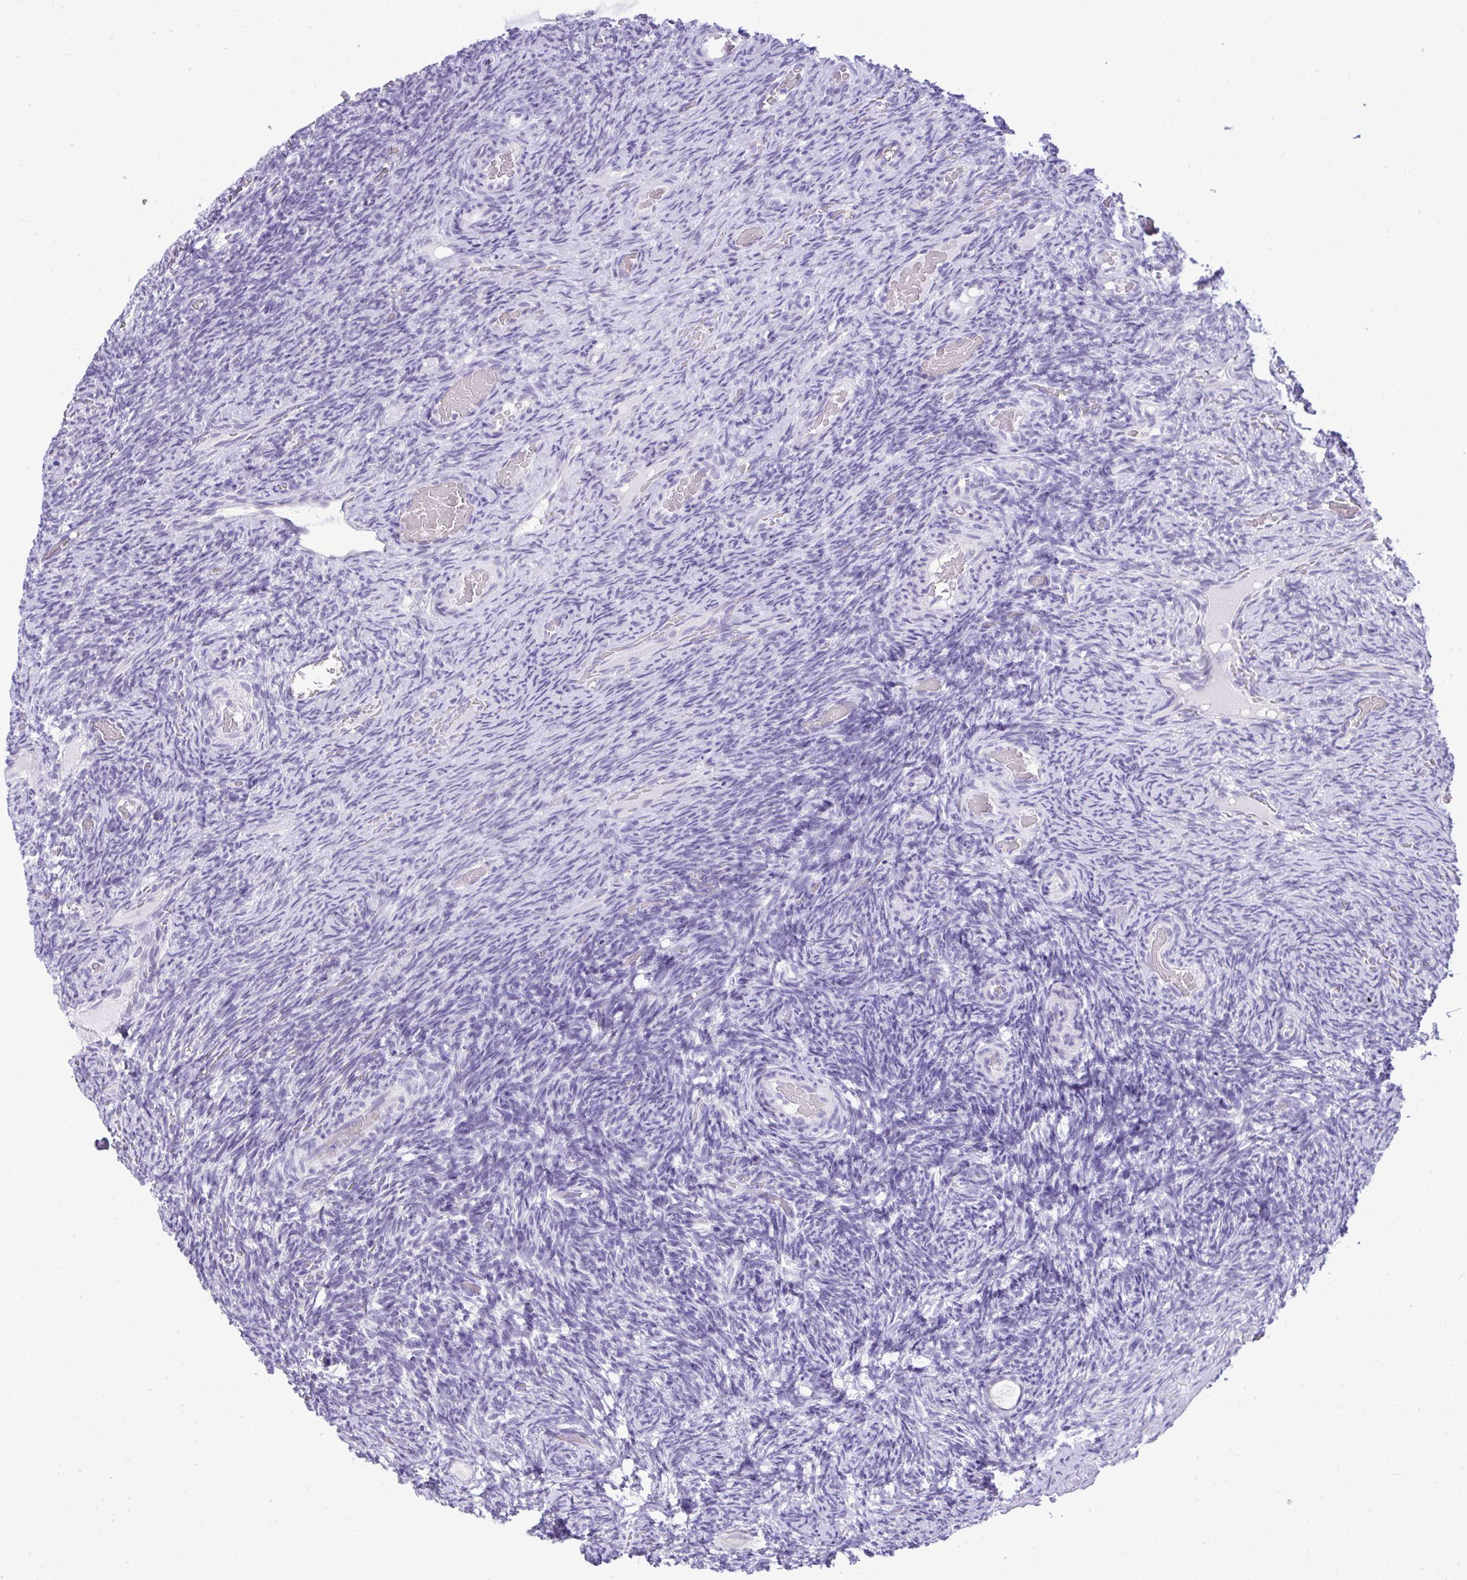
{"staining": {"intensity": "negative", "quantity": "none", "location": "none"}, "tissue": "ovary", "cell_type": "Follicle cells", "image_type": "normal", "snomed": [{"axis": "morphology", "description": "Normal tissue, NOS"}, {"axis": "topography", "description": "Ovary"}], "caption": "Immunohistochemistry (IHC) photomicrograph of unremarkable ovary: human ovary stained with DAB (3,3'-diaminobenzidine) displays no significant protein expression in follicle cells.", "gene": "PRM2", "patient": {"sex": "female", "age": 34}}